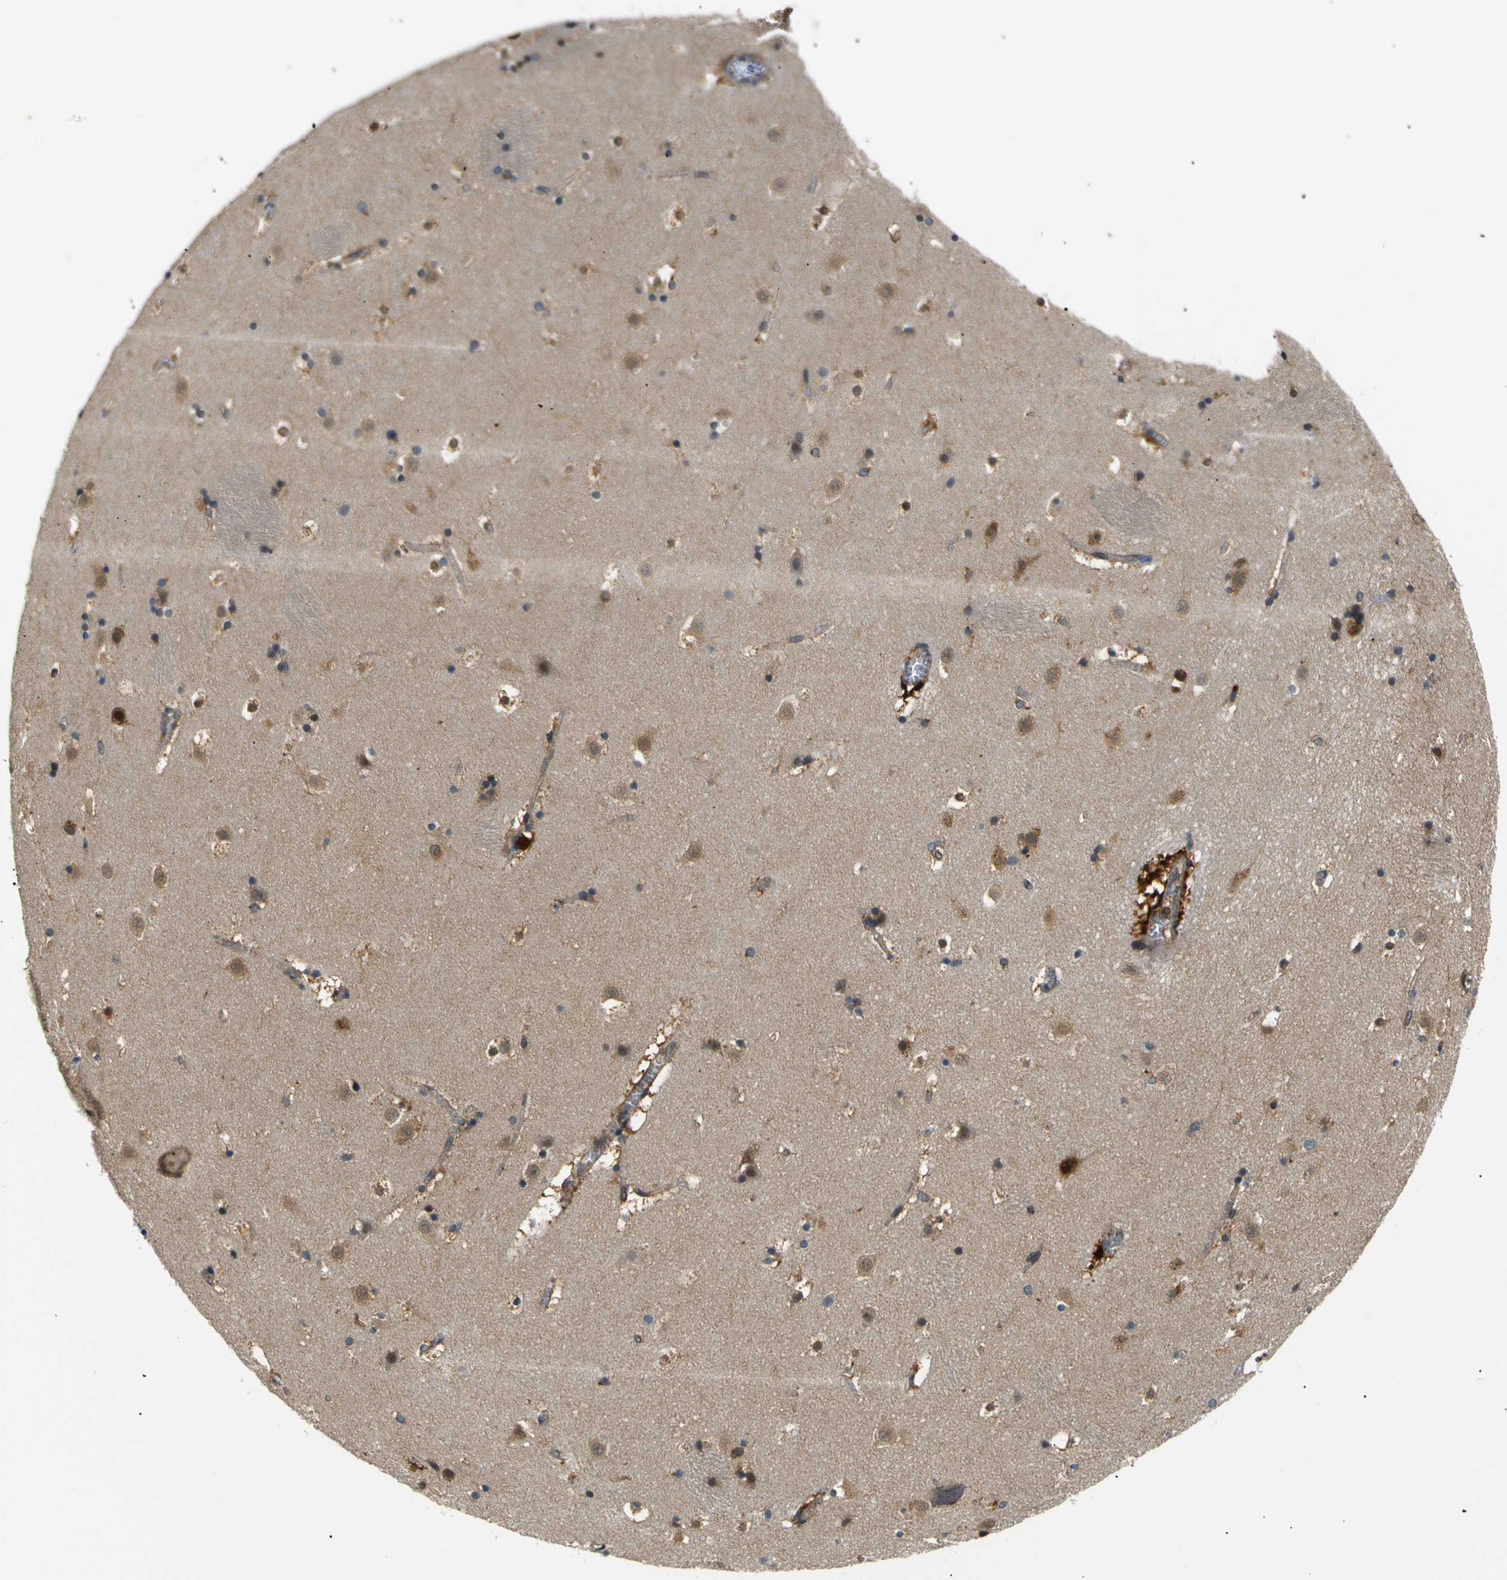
{"staining": {"intensity": "moderate", "quantity": "25%-75%", "location": "cytoplasmic/membranous"}, "tissue": "caudate", "cell_type": "Glial cells", "image_type": "normal", "snomed": [{"axis": "morphology", "description": "Normal tissue, NOS"}, {"axis": "topography", "description": "Lateral ventricle wall"}], "caption": "The image reveals staining of benign caudate, revealing moderate cytoplasmic/membranous protein staining (brown color) within glial cells. Ihc stains the protein in brown and the nuclei are stained blue.", "gene": "ABCE1", "patient": {"sex": "male", "age": 45}}